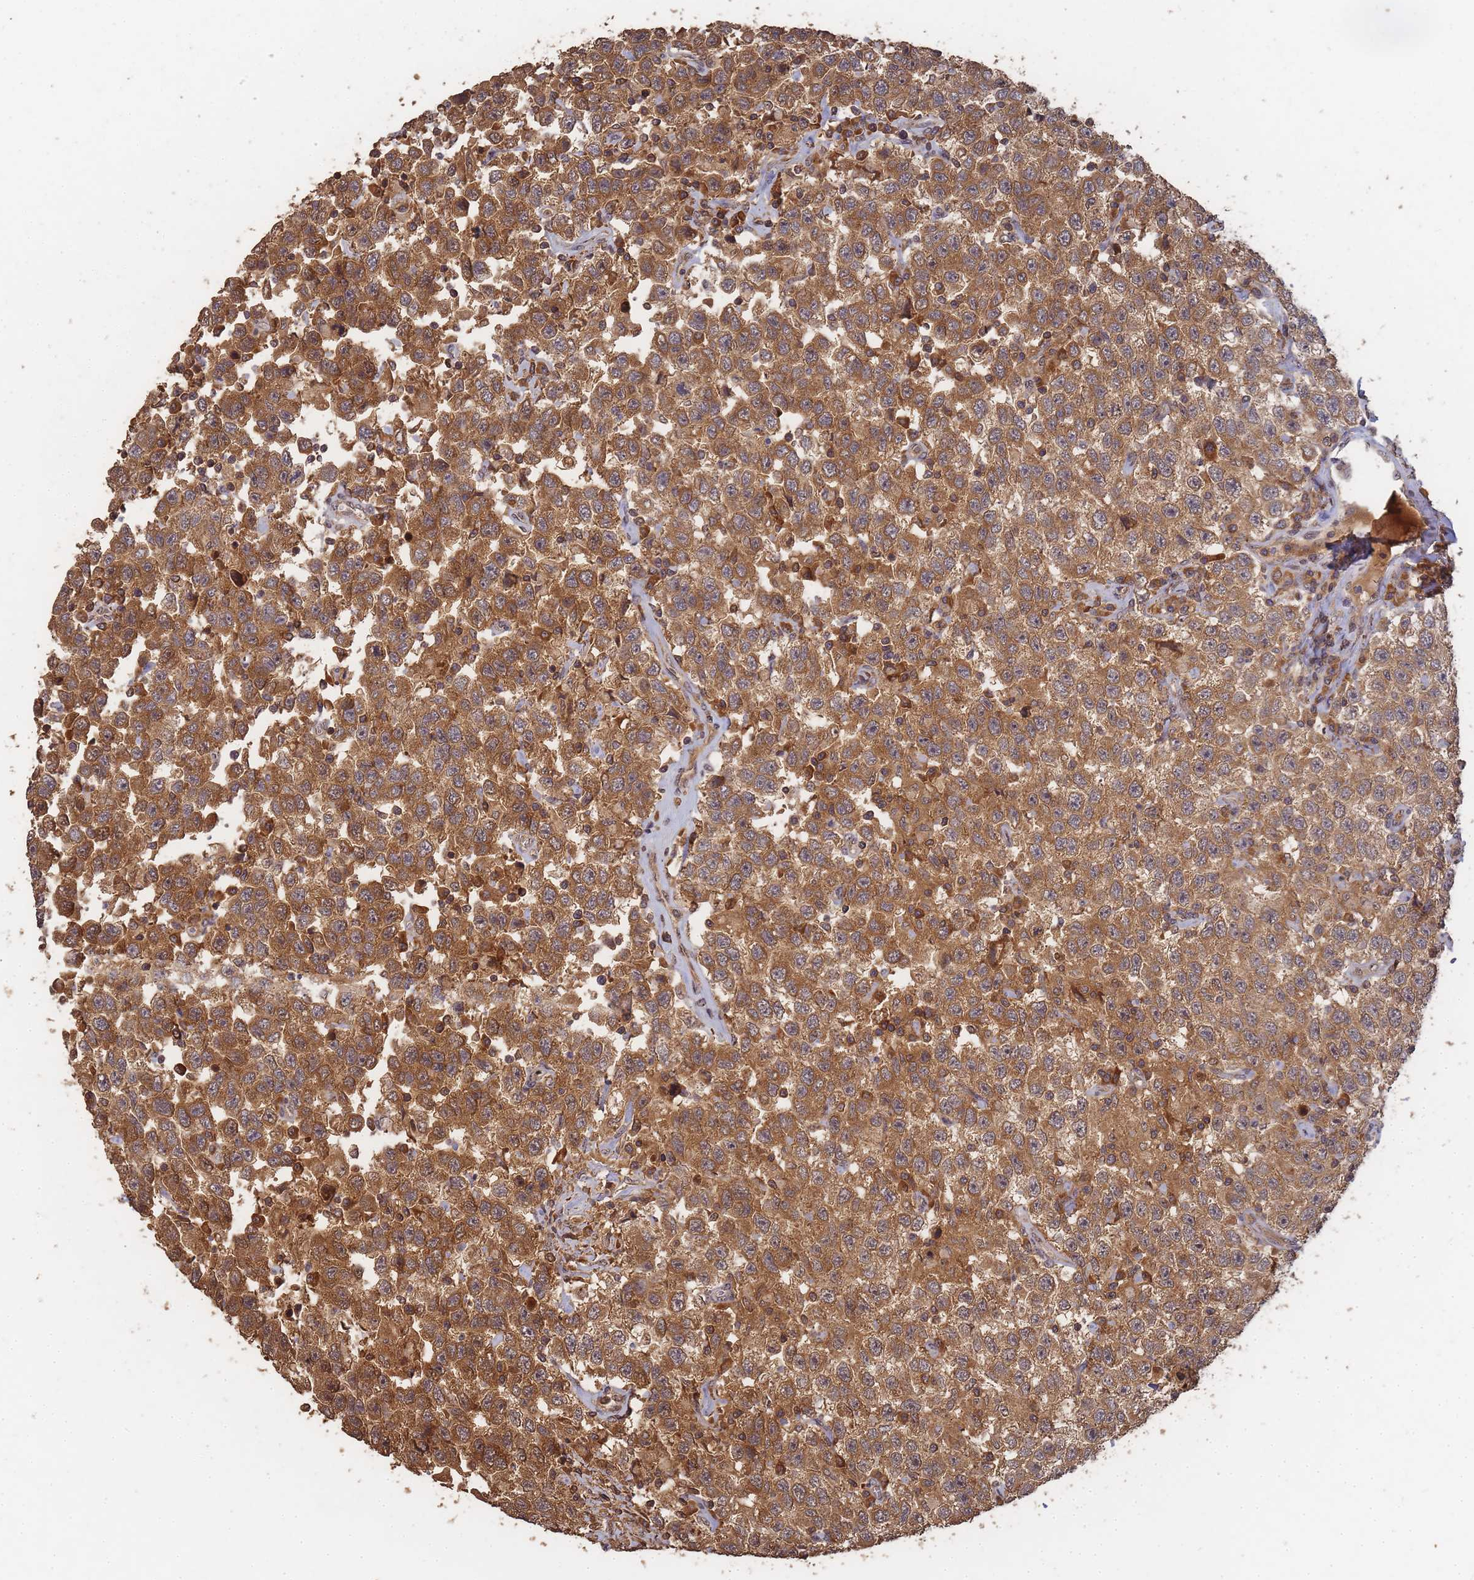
{"staining": {"intensity": "moderate", "quantity": ">75%", "location": "cytoplasmic/membranous"}, "tissue": "testis cancer", "cell_type": "Tumor cells", "image_type": "cancer", "snomed": [{"axis": "morphology", "description": "Seminoma, NOS"}, {"axis": "topography", "description": "Testis"}], "caption": "Human testis cancer (seminoma) stained with a protein marker reveals moderate staining in tumor cells.", "gene": "ALKBH1", "patient": {"sex": "male", "age": 41}}